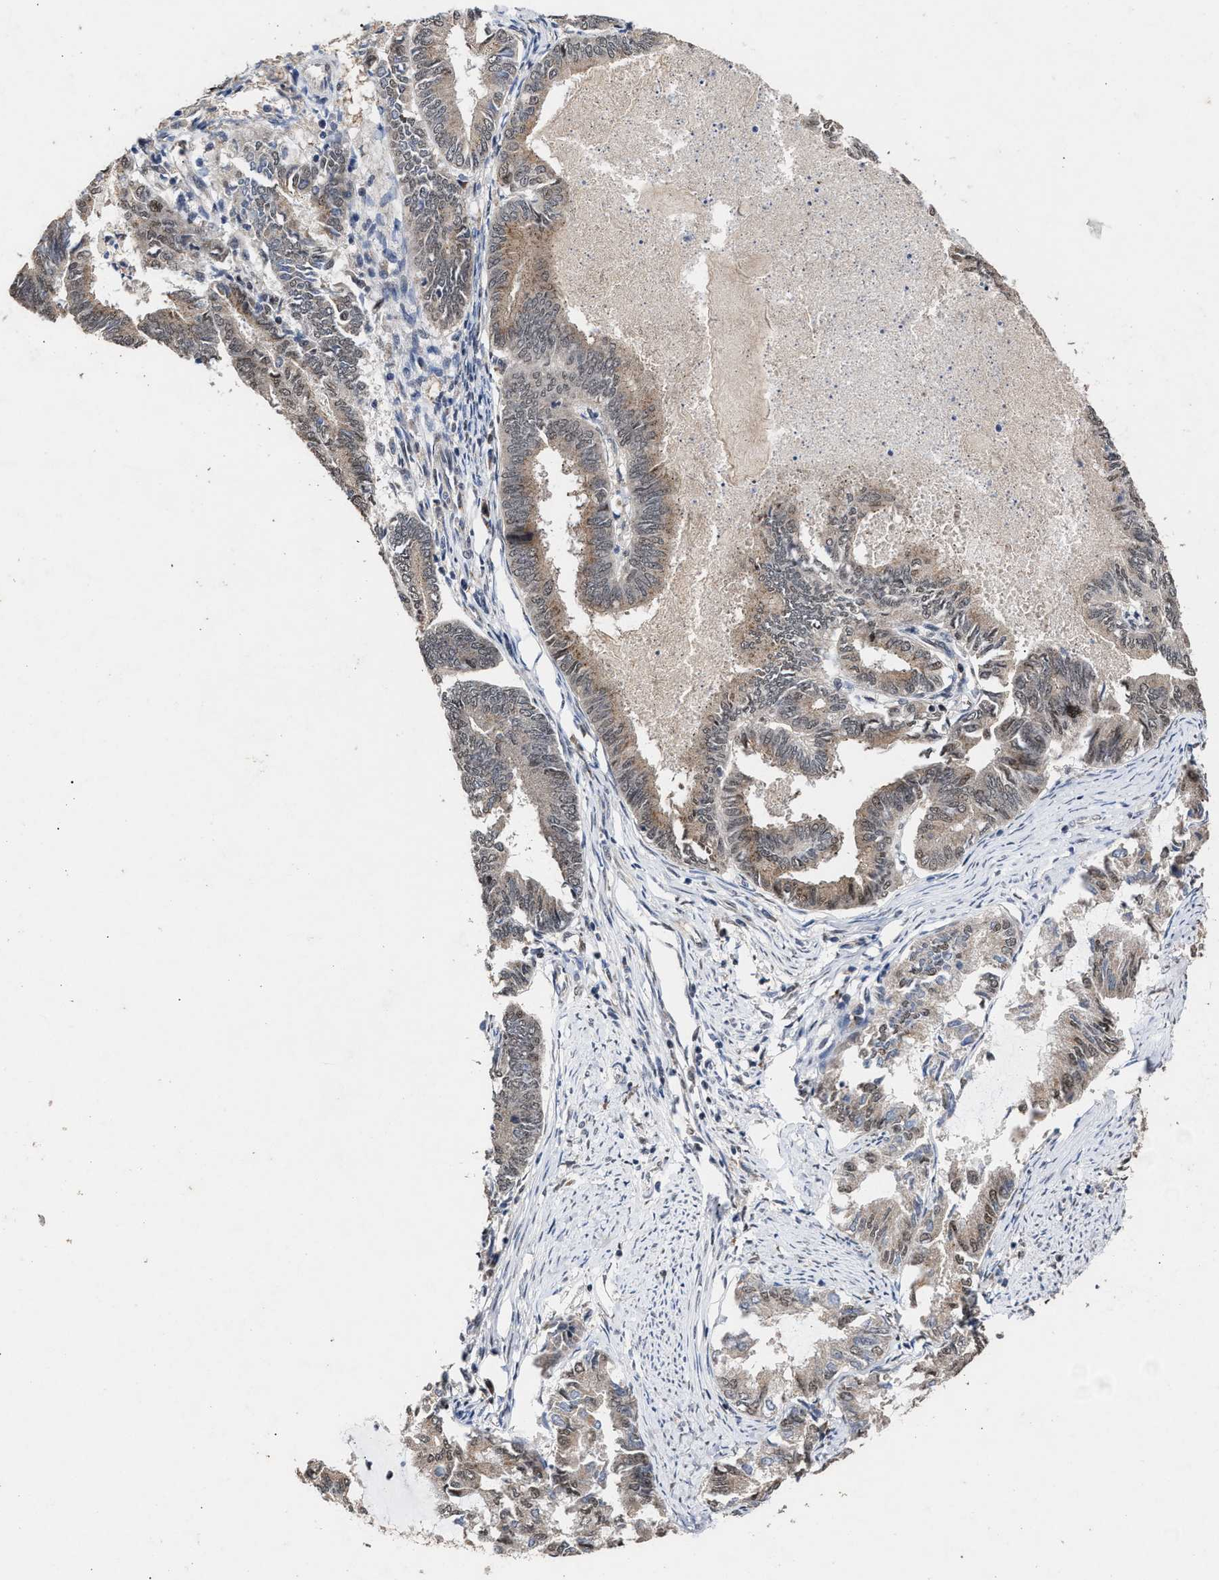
{"staining": {"intensity": "weak", "quantity": ">75%", "location": "cytoplasmic/membranous"}, "tissue": "endometrial cancer", "cell_type": "Tumor cells", "image_type": "cancer", "snomed": [{"axis": "morphology", "description": "Adenocarcinoma, NOS"}, {"axis": "topography", "description": "Endometrium"}], "caption": "Protein expression analysis of human adenocarcinoma (endometrial) reveals weak cytoplasmic/membranous positivity in approximately >75% of tumor cells.", "gene": "MKNK2", "patient": {"sex": "female", "age": 86}}